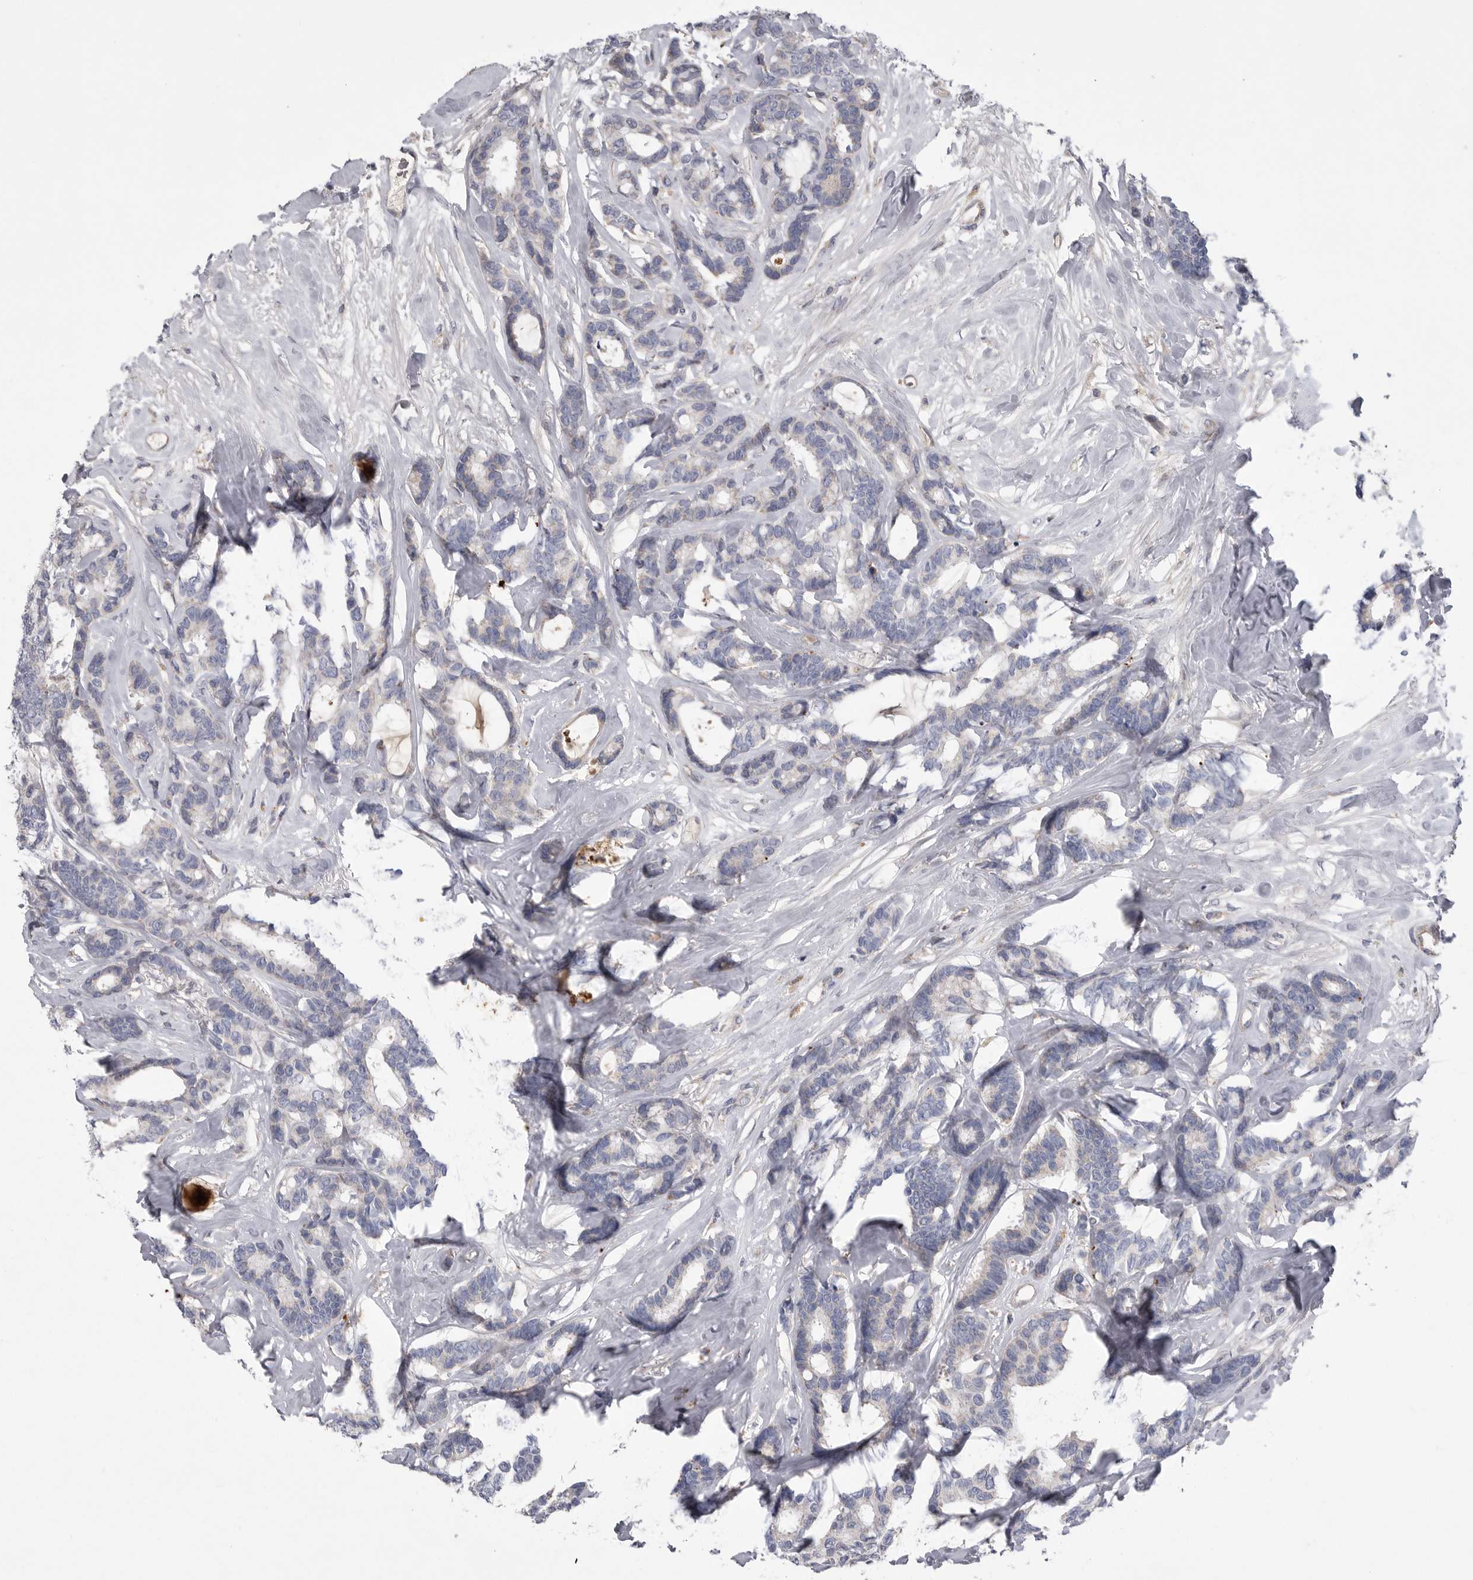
{"staining": {"intensity": "negative", "quantity": "none", "location": "none"}, "tissue": "breast cancer", "cell_type": "Tumor cells", "image_type": "cancer", "snomed": [{"axis": "morphology", "description": "Duct carcinoma"}, {"axis": "topography", "description": "Breast"}], "caption": "Photomicrograph shows no protein positivity in tumor cells of breast cancer tissue.", "gene": "CRP", "patient": {"sex": "female", "age": 87}}